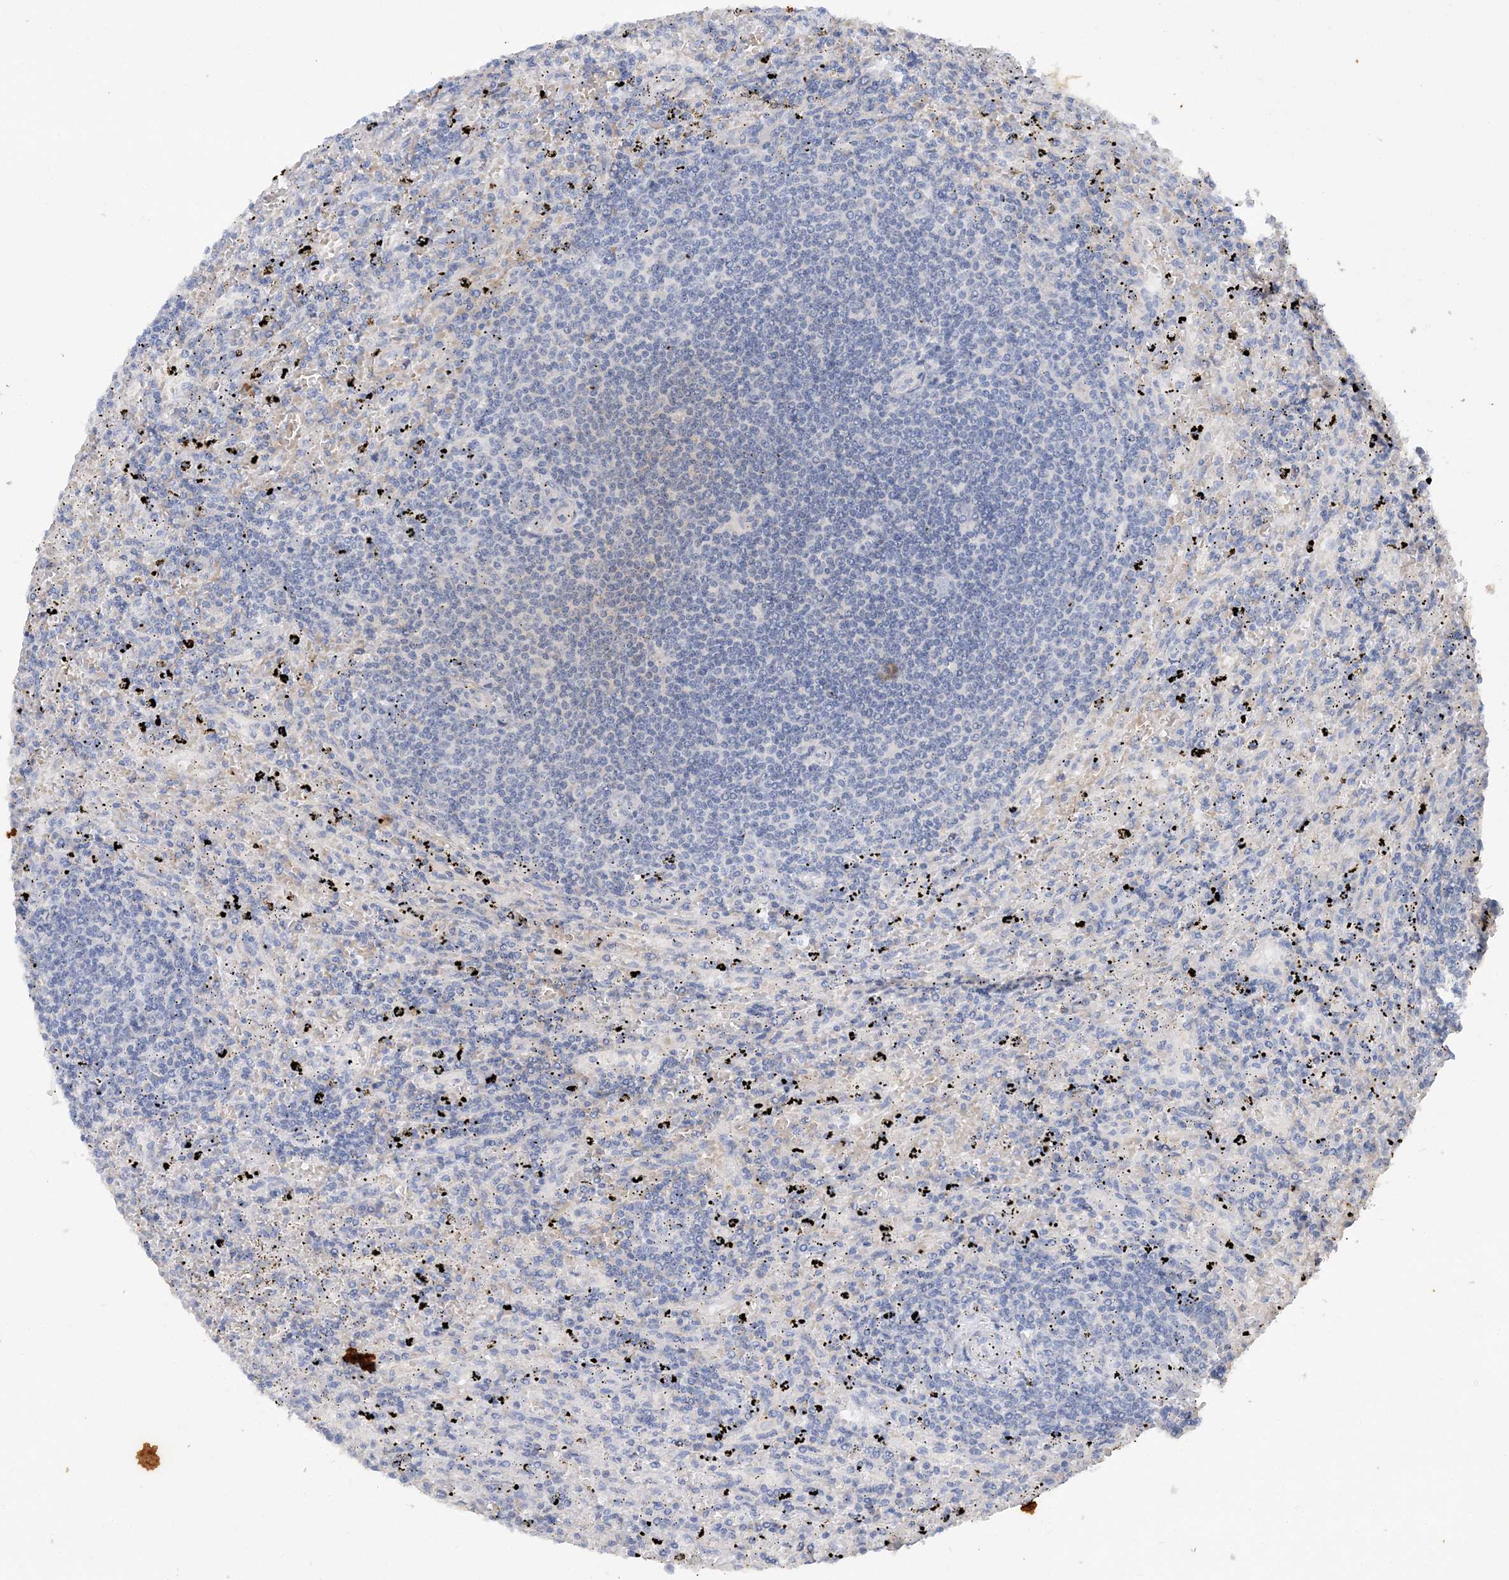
{"staining": {"intensity": "negative", "quantity": "none", "location": "none"}, "tissue": "lymphoma", "cell_type": "Tumor cells", "image_type": "cancer", "snomed": [{"axis": "morphology", "description": "Malignant lymphoma, non-Hodgkin's type, Low grade"}, {"axis": "topography", "description": "Spleen"}], "caption": "Human lymphoma stained for a protein using IHC demonstrates no staining in tumor cells.", "gene": "GRINA", "patient": {"sex": "male", "age": 76}}